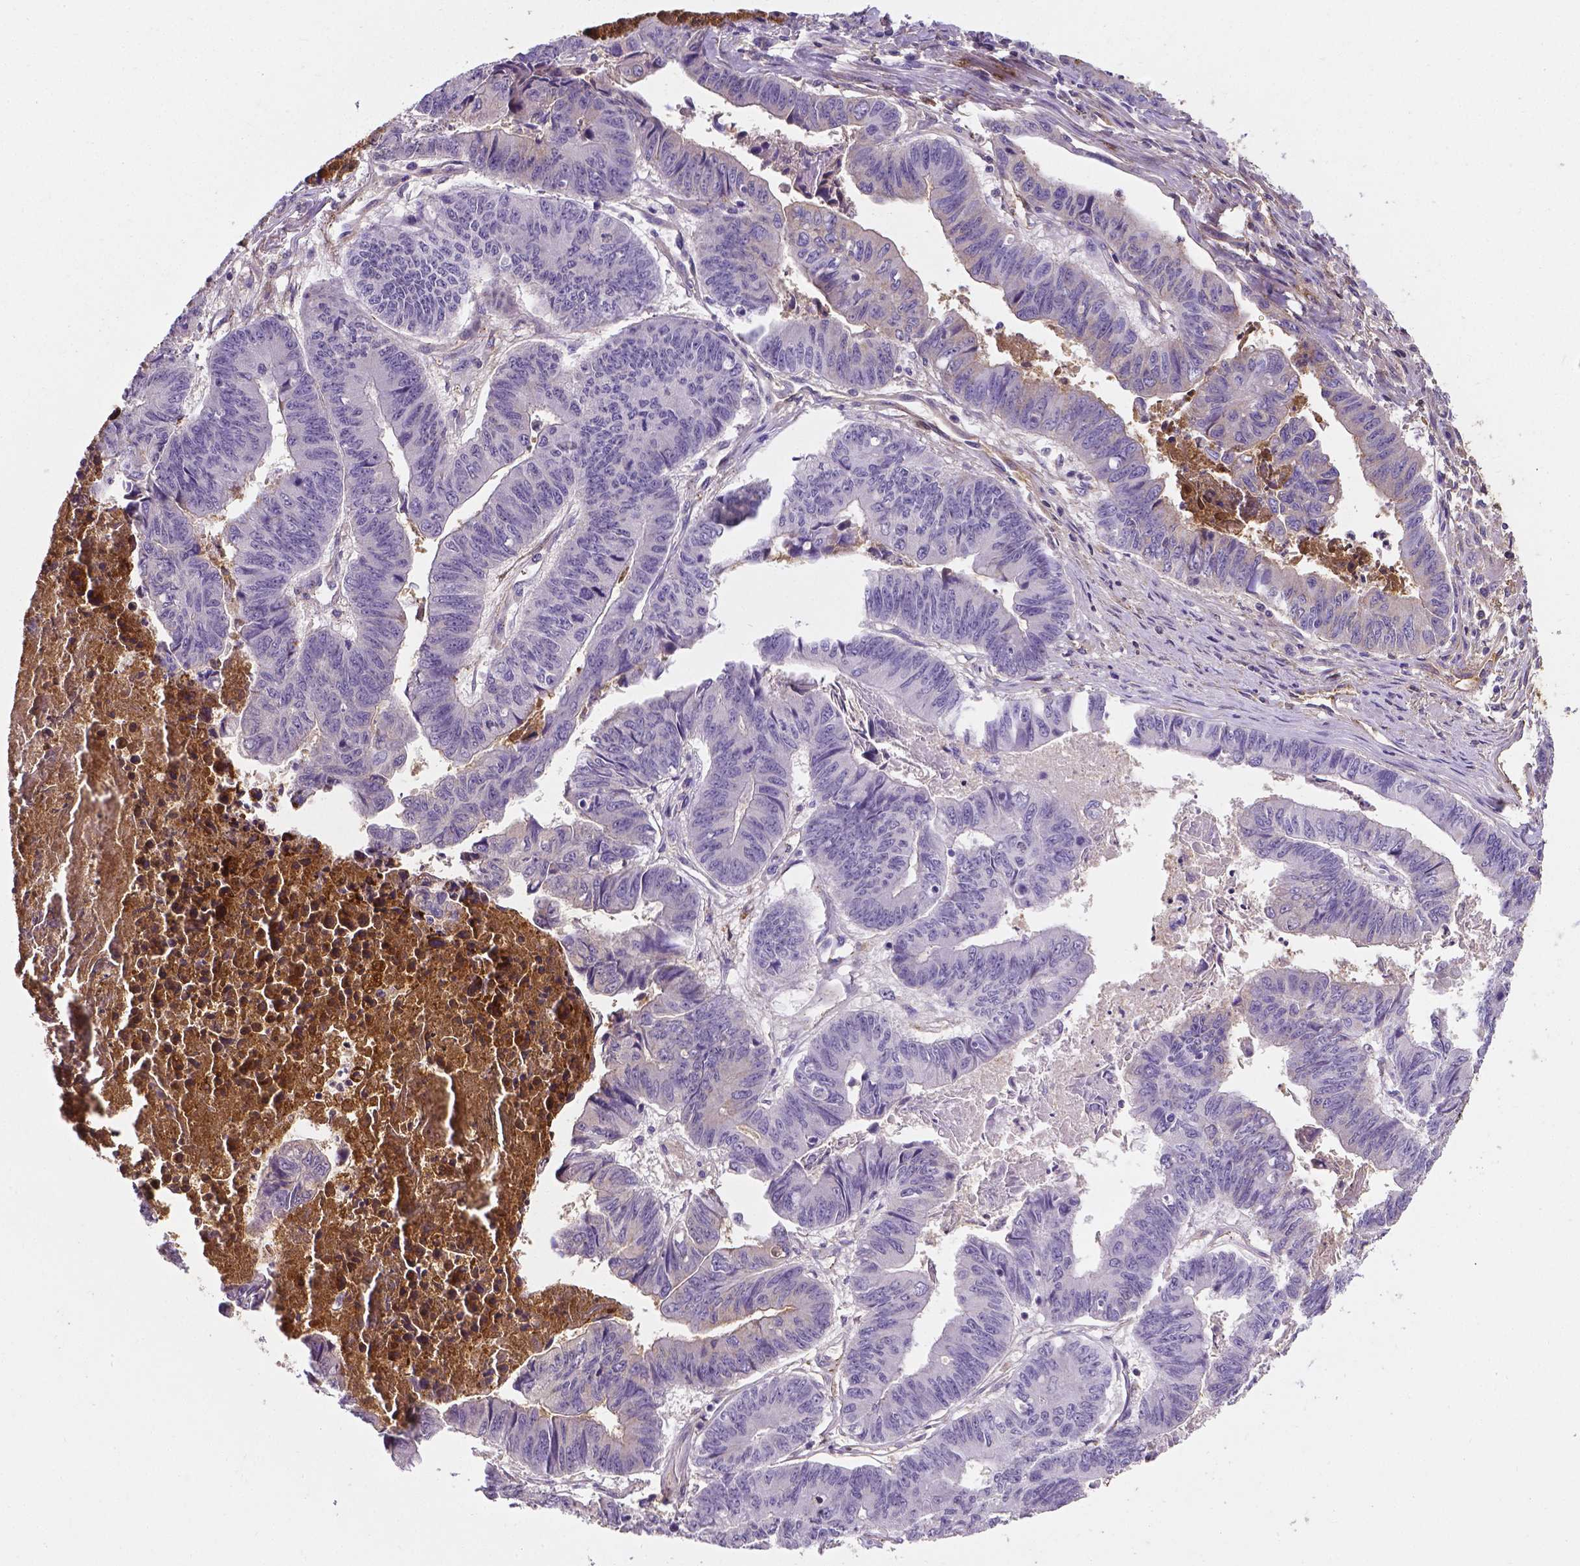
{"staining": {"intensity": "negative", "quantity": "none", "location": "none"}, "tissue": "stomach cancer", "cell_type": "Tumor cells", "image_type": "cancer", "snomed": [{"axis": "morphology", "description": "Adenocarcinoma, NOS"}, {"axis": "topography", "description": "Stomach, lower"}], "caption": "Immunohistochemistry (IHC) image of neoplastic tissue: human adenocarcinoma (stomach) stained with DAB (3,3'-diaminobenzidine) shows no significant protein staining in tumor cells. (Brightfield microscopy of DAB IHC at high magnification).", "gene": "APOE", "patient": {"sex": "male", "age": 77}}